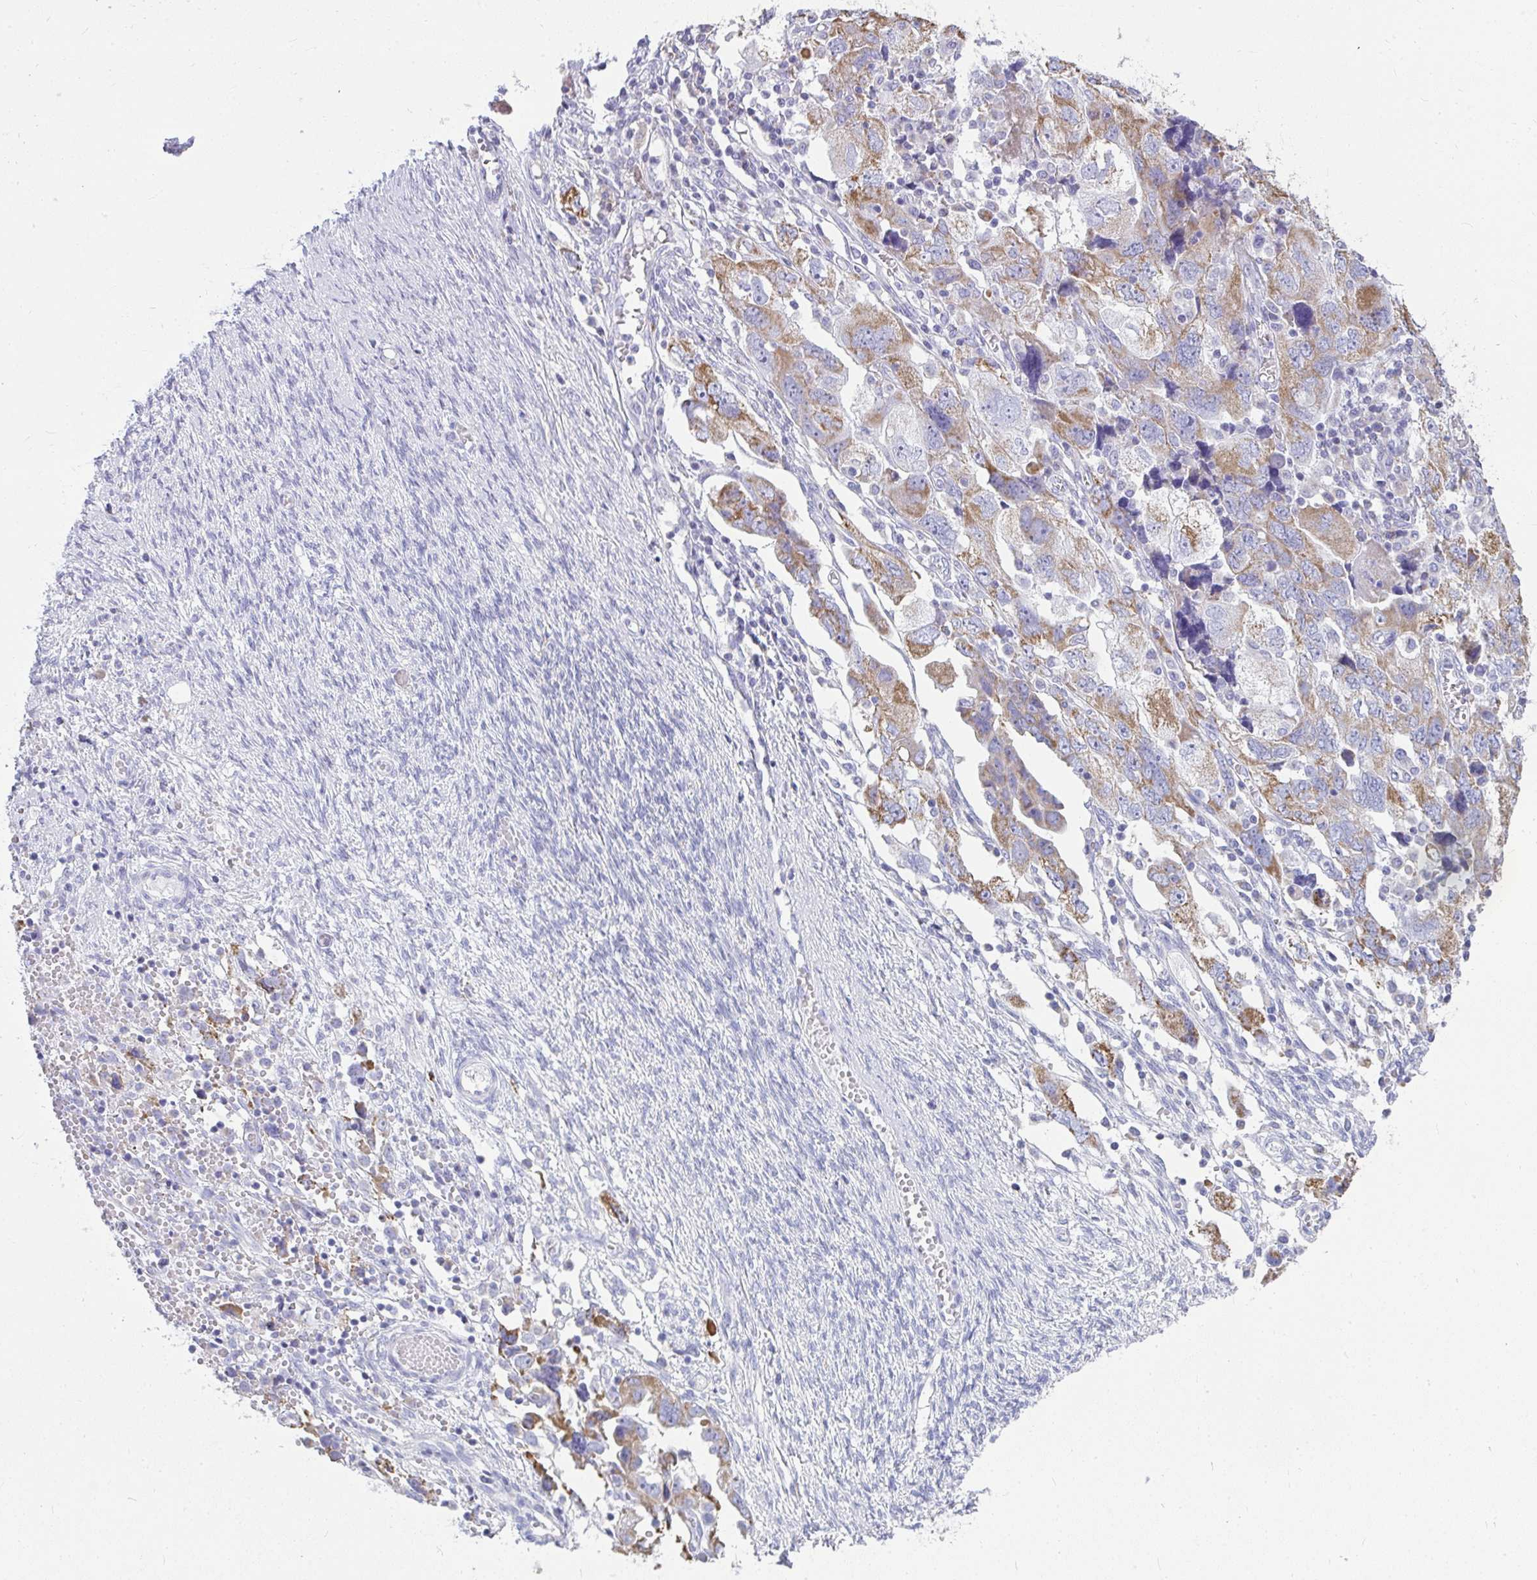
{"staining": {"intensity": "moderate", "quantity": ">75%", "location": "cytoplasmic/membranous"}, "tissue": "ovarian cancer", "cell_type": "Tumor cells", "image_type": "cancer", "snomed": [{"axis": "morphology", "description": "Carcinoma, NOS"}, {"axis": "morphology", "description": "Cystadenocarcinoma, serous, NOS"}, {"axis": "topography", "description": "Ovary"}], "caption": "High-power microscopy captured an immunohistochemistry (IHC) image of serous cystadenocarcinoma (ovarian), revealing moderate cytoplasmic/membranous positivity in about >75% of tumor cells.", "gene": "SLC6A1", "patient": {"sex": "female", "age": 69}}